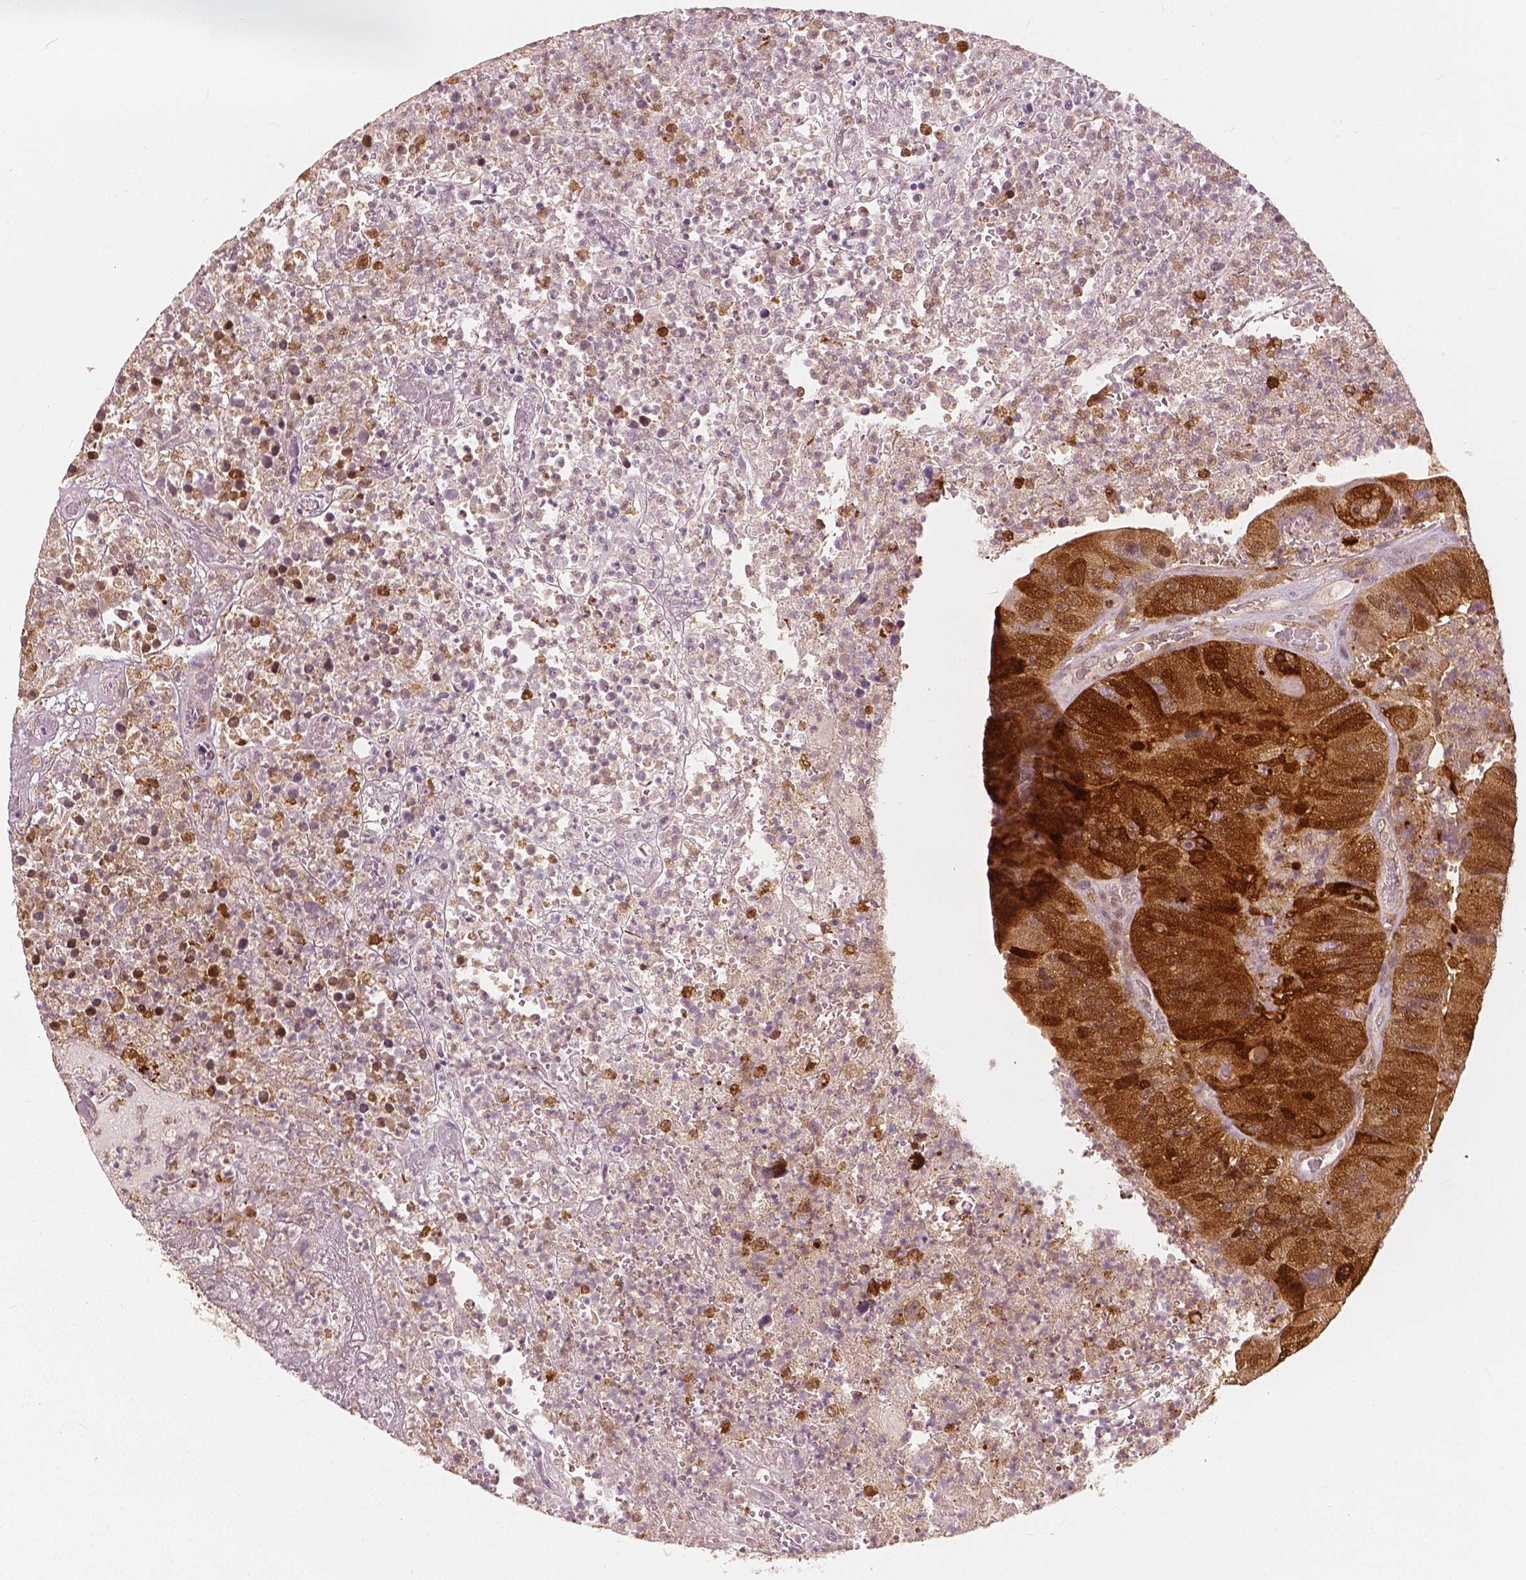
{"staining": {"intensity": "strong", "quantity": ">75%", "location": "cytoplasmic/membranous,nuclear"}, "tissue": "colorectal cancer", "cell_type": "Tumor cells", "image_type": "cancer", "snomed": [{"axis": "morphology", "description": "Adenocarcinoma, NOS"}, {"axis": "topography", "description": "Colon"}], "caption": "This histopathology image reveals colorectal cancer stained with IHC to label a protein in brown. The cytoplasmic/membranous and nuclear of tumor cells show strong positivity for the protein. Nuclei are counter-stained blue.", "gene": "SQSTM1", "patient": {"sex": "female", "age": 86}}